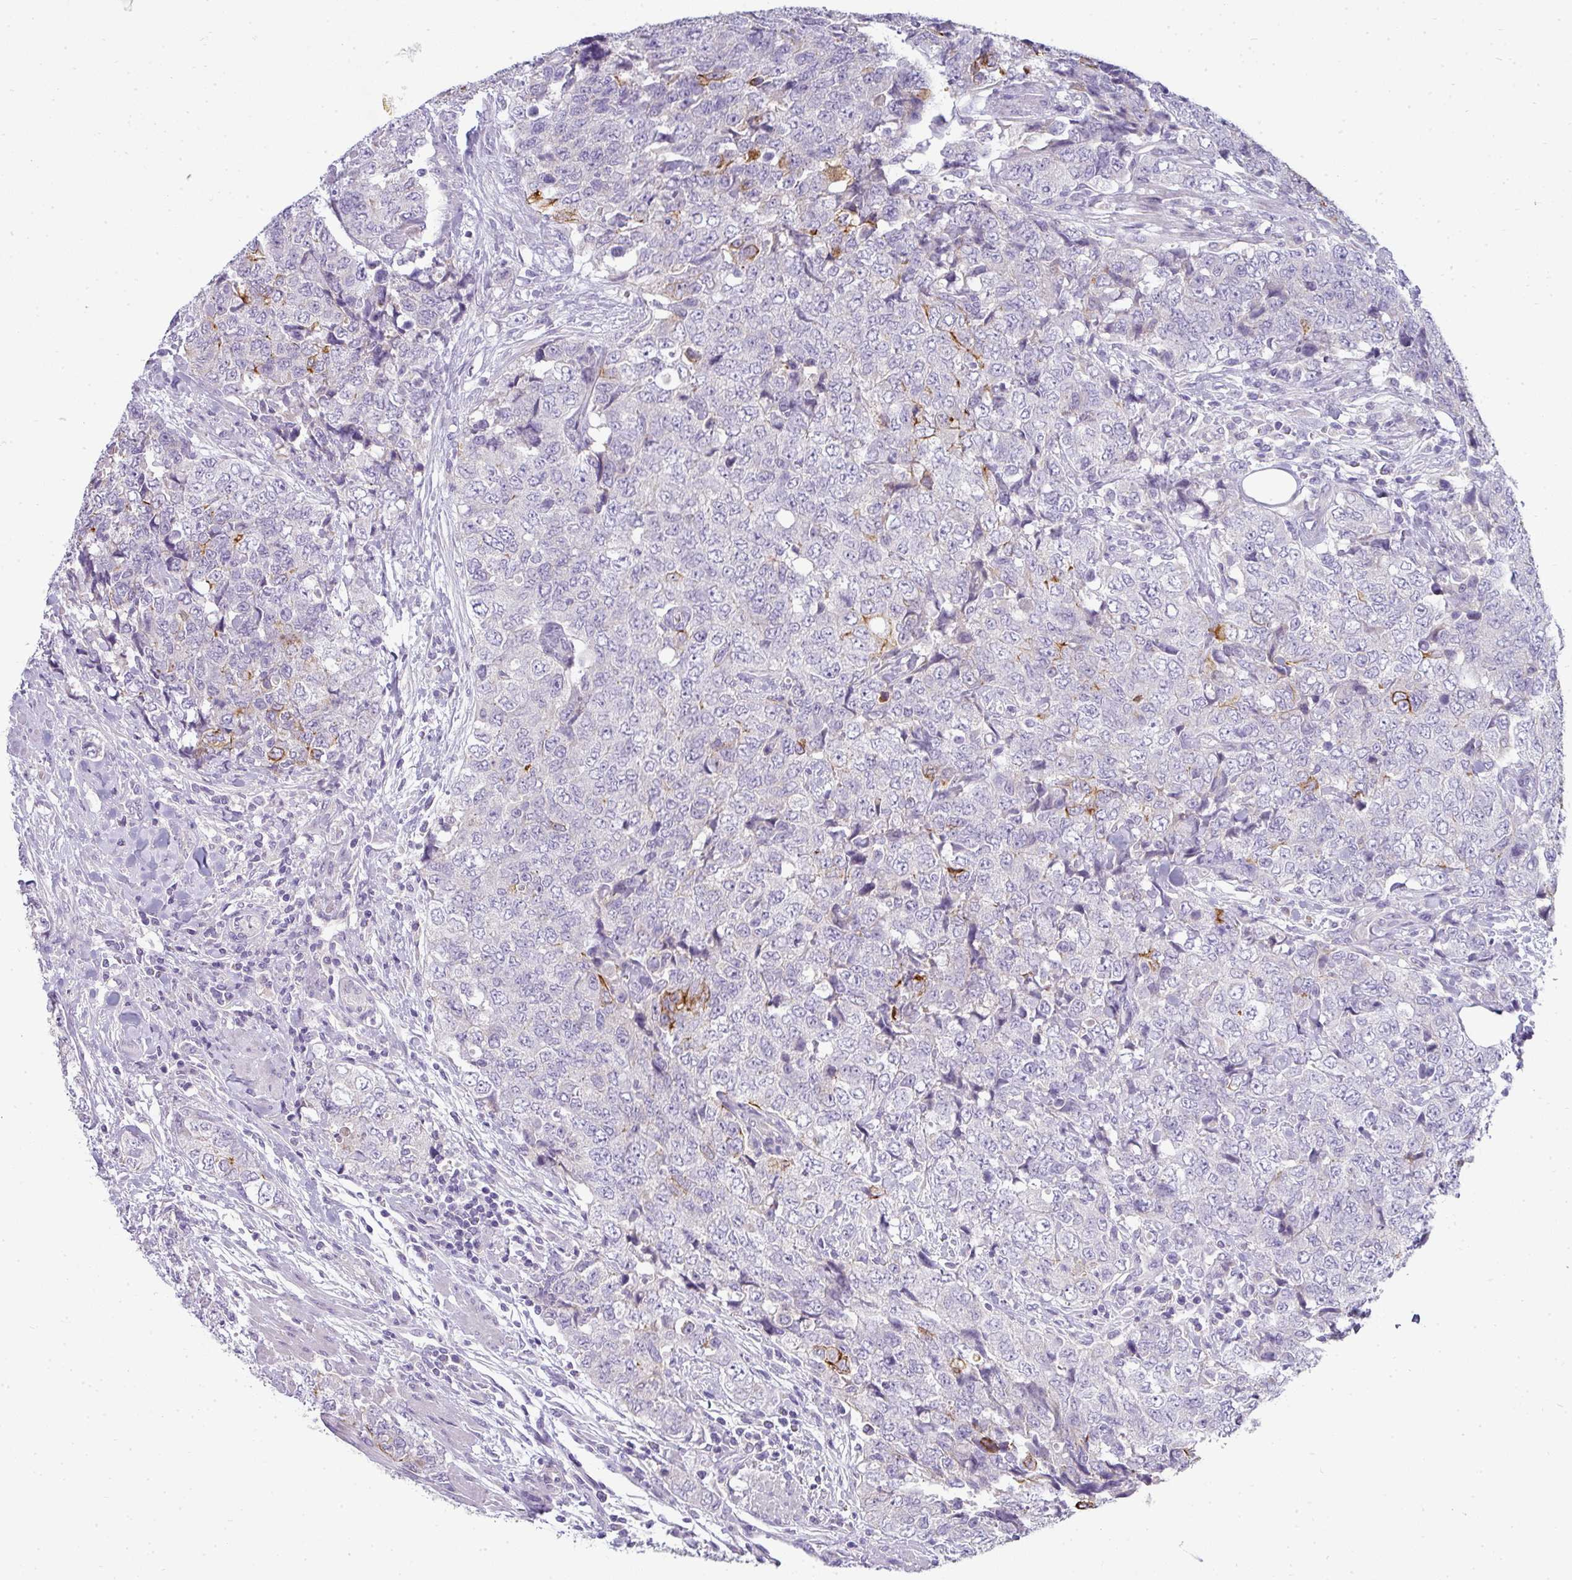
{"staining": {"intensity": "strong", "quantity": "<25%", "location": "cytoplasmic/membranous"}, "tissue": "urothelial cancer", "cell_type": "Tumor cells", "image_type": "cancer", "snomed": [{"axis": "morphology", "description": "Urothelial carcinoma, High grade"}, {"axis": "topography", "description": "Urinary bladder"}], "caption": "Immunohistochemical staining of urothelial cancer shows medium levels of strong cytoplasmic/membranous expression in approximately <25% of tumor cells.", "gene": "ASXL3", "patient": {"sex": "female", "age": 78}}